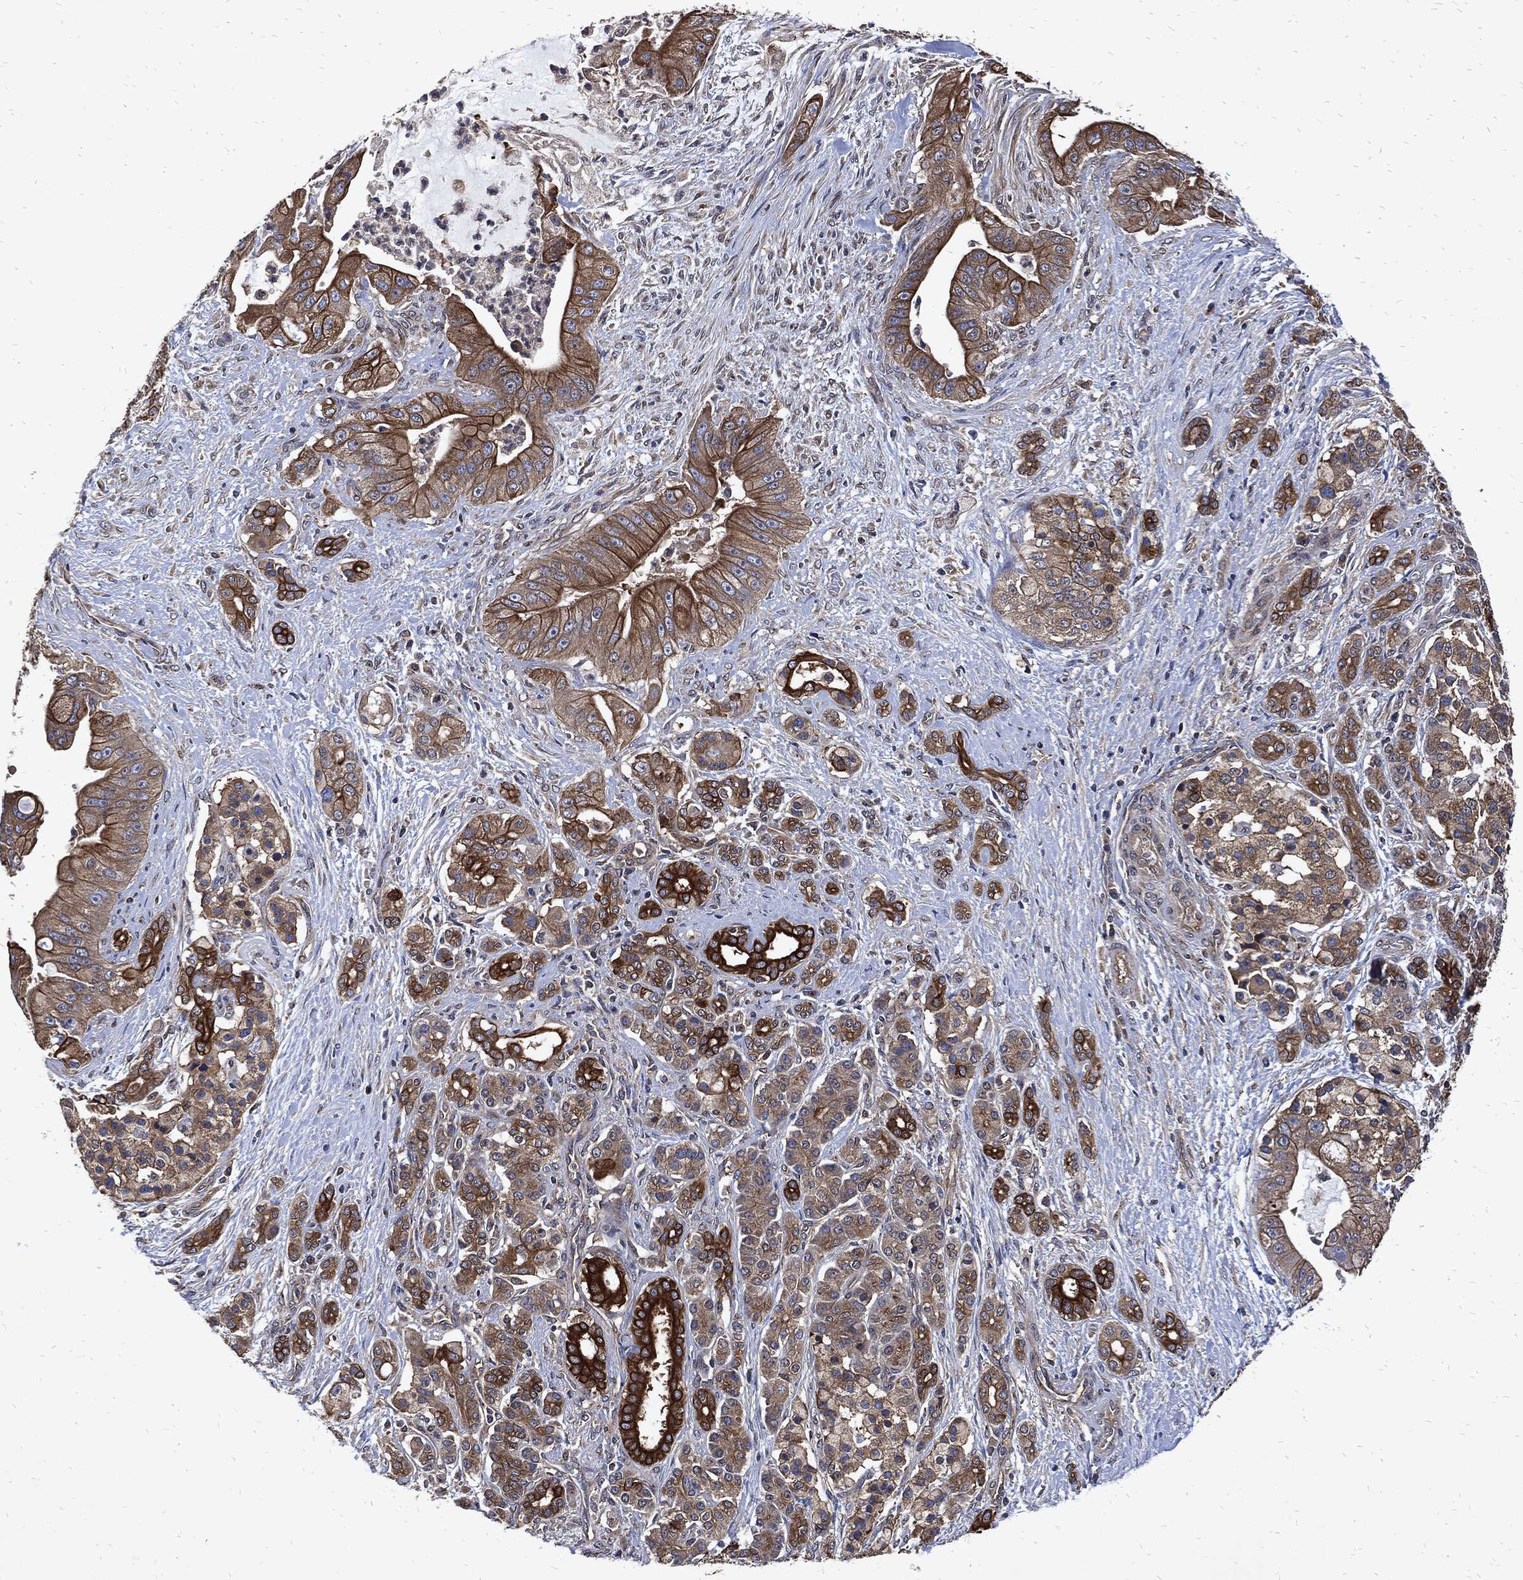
{"staining": {"intensity": "strong", "quantity": "25%-75%", "location": "cytoplasmic/membranous"}, "tissue": "pancreatic cancer", "cell_type": "Tumor cells", "image_type": "cancer", "snomed": [{"axis": "morphology", "description": "Normal tissue, NOS"}, {"axis": "morphology", "description": "Inflammation, NOS"}, {"axis": "morphology", "description": "Adenocarcinoma, NOS"}, {"axis": "topography", "description": "Pancreas"}], "caption": "Immunohistochemical staining of human adenocarcinoma (pancreatic) demonstrates strong cytoplasmic/membranous protein staining in about 25%-75% of tumor cells.", "gene": "DCTN1", "patient": {"sex": "male", "age": 57}}